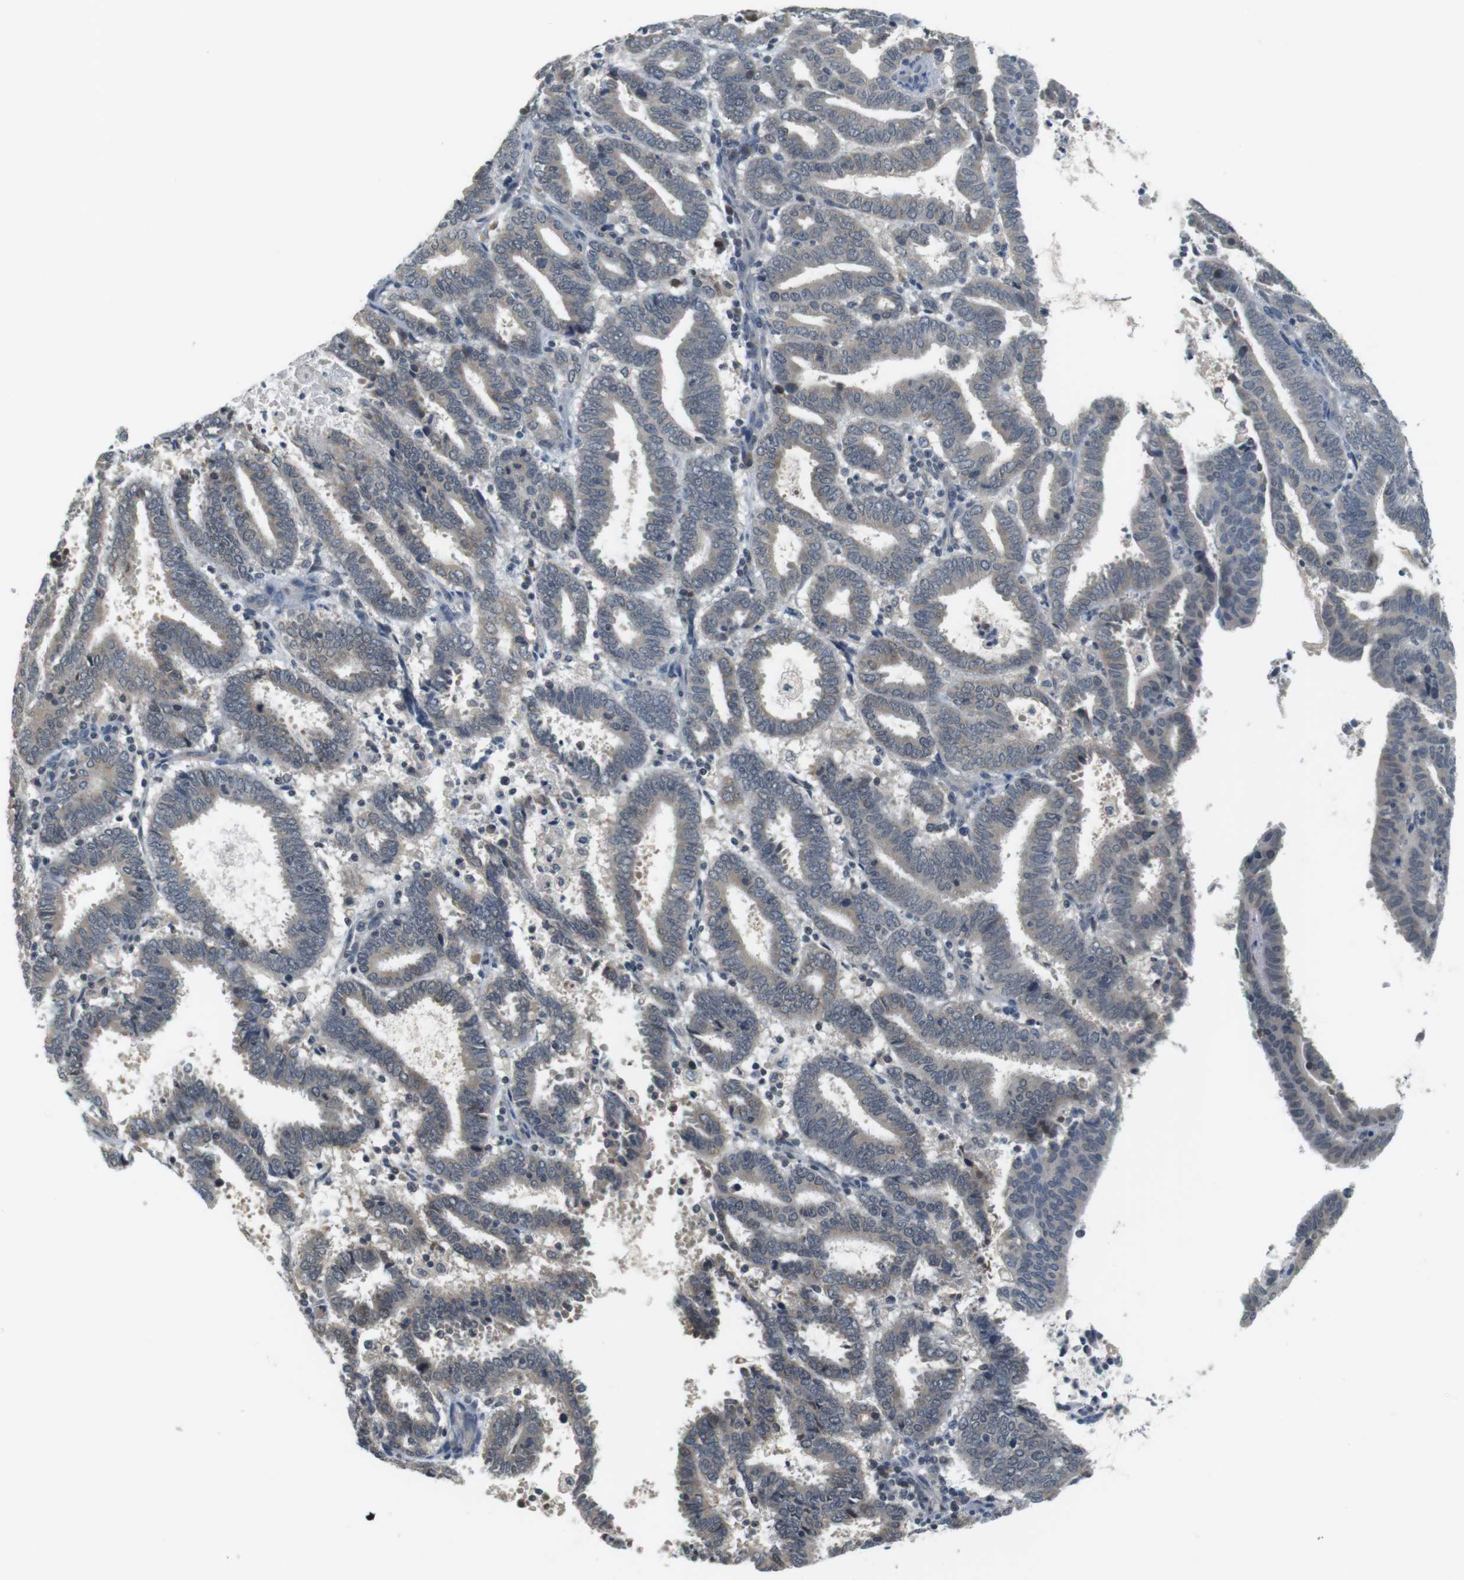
{"staining": {"intensity": "negative", "quantity": "none", "location": "none"}, "tissue": "endometrial cancer", "cell_type": "Tumor cells", "image_type": "cancer", "snomed": [{"axis": "morphology", "description": "Adenocarcinoma, NOS"}, {"axis": "topography", "description": "Uterus"}], "caption": "This is an immunohistochemistry histopathology image of human endometrial adenocarcinoma. There is no expression in tumor cells.", "gene": "WNT7A", "patient": {"sex": "female", "age": 83}}